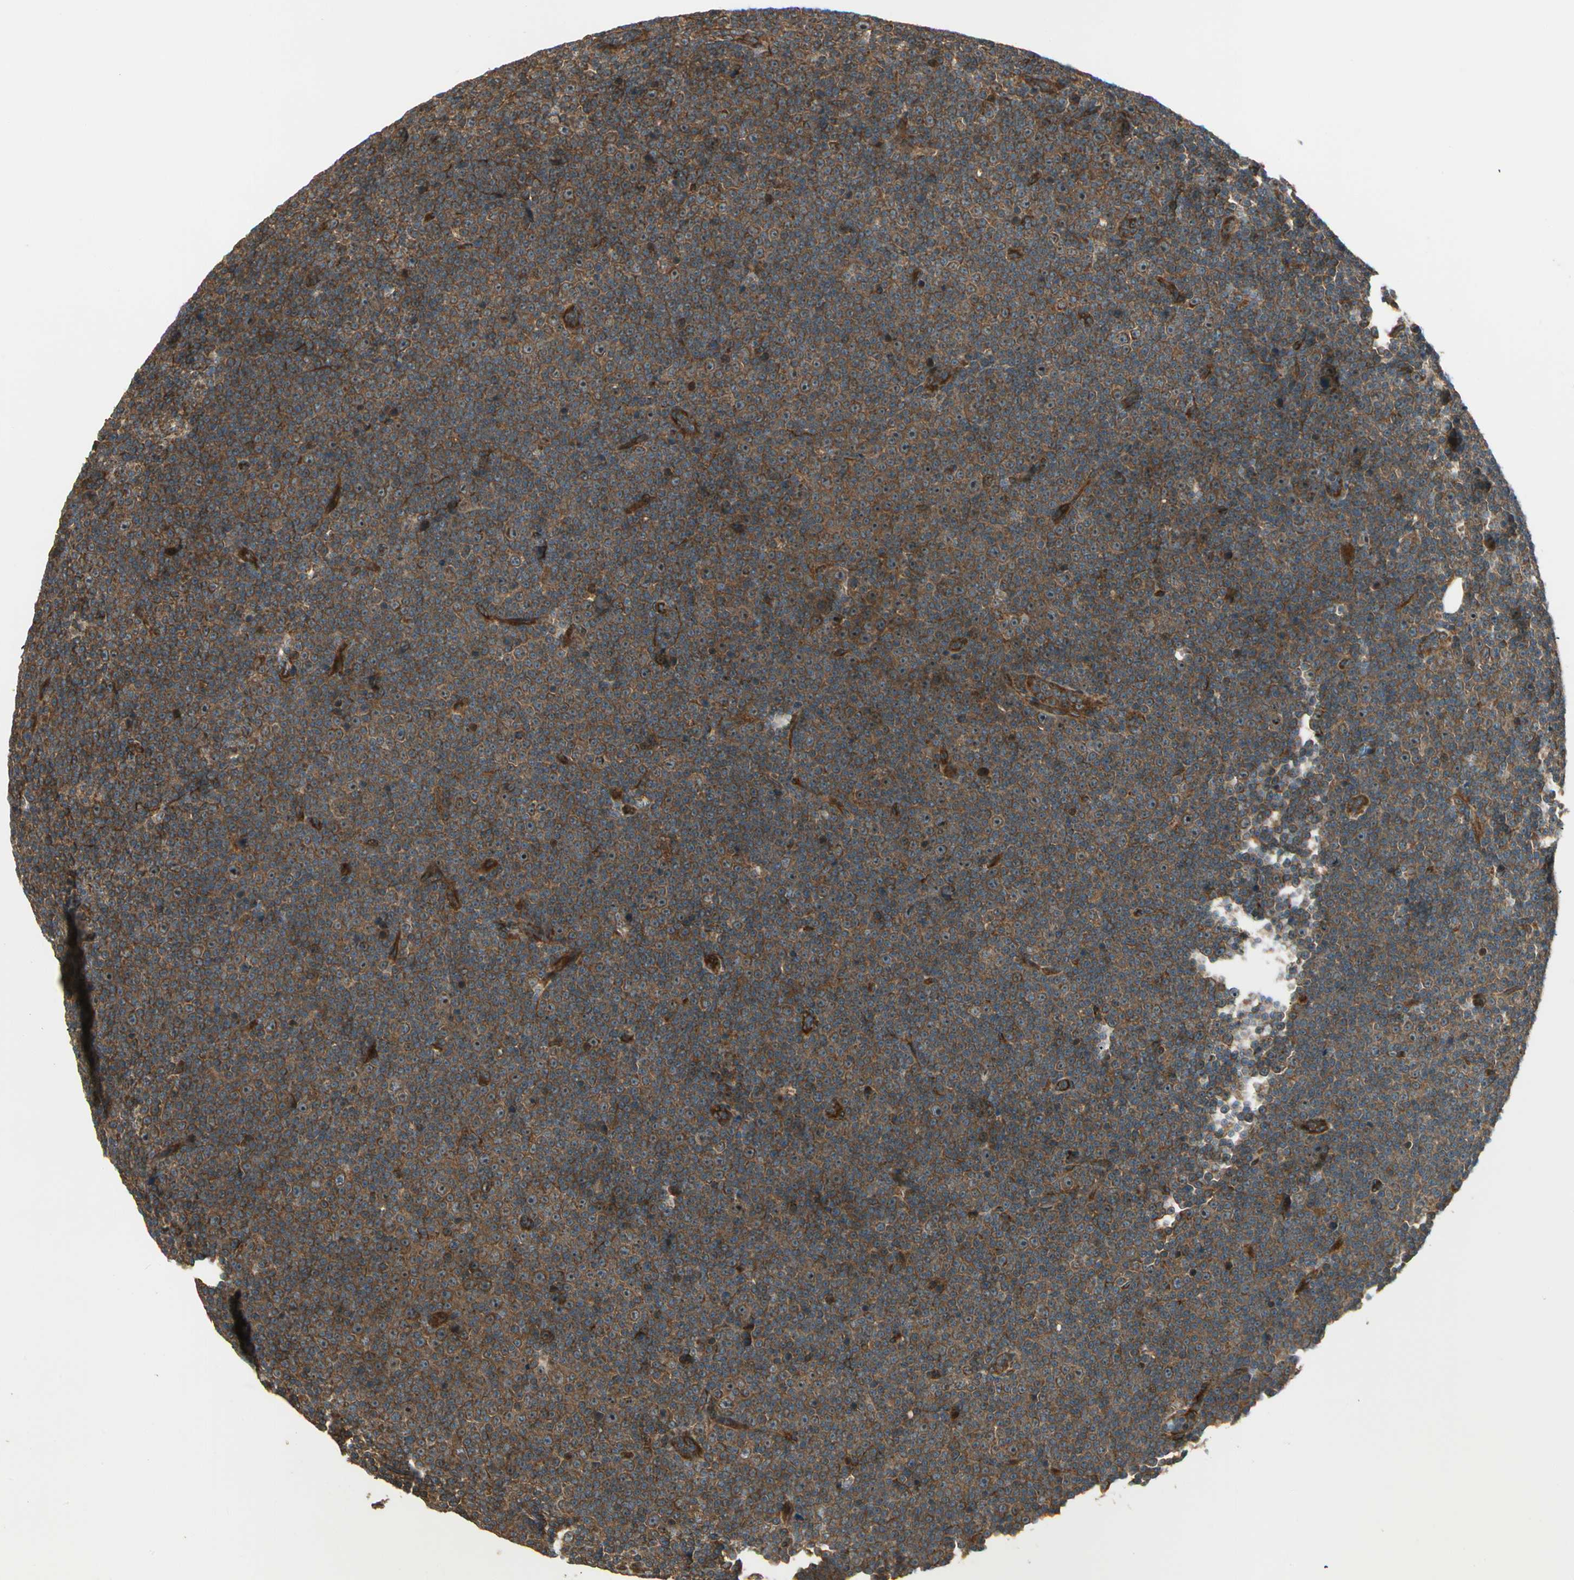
{"staining": {"intensity": "strong", "quantity": ">75%", "location": "cytoplasmic/membranous"}, "tissue": "lymphoma", "cell_type": "Tumor cells", "image_type": "cancer", "snomed": [{"axis": "morphology", "description": "Malignant lymphoma, non-Hodgkin's type, Low grade"}, {"axis": "topography", "description": "Lymph node"}], "caption": "Brown immunohistochemical staining in lymphoma exhibits strong cytoplasmic/membranous positivity in about >75% of tumor cells. (Stains: DAB (3,3'-diaminobenzidine) in brown, nuclei in blue, Microscopy: brightfield microscopy at high magnification).", "gene": "FKBP15", "patient": {"sex": "female", "age": 67}}